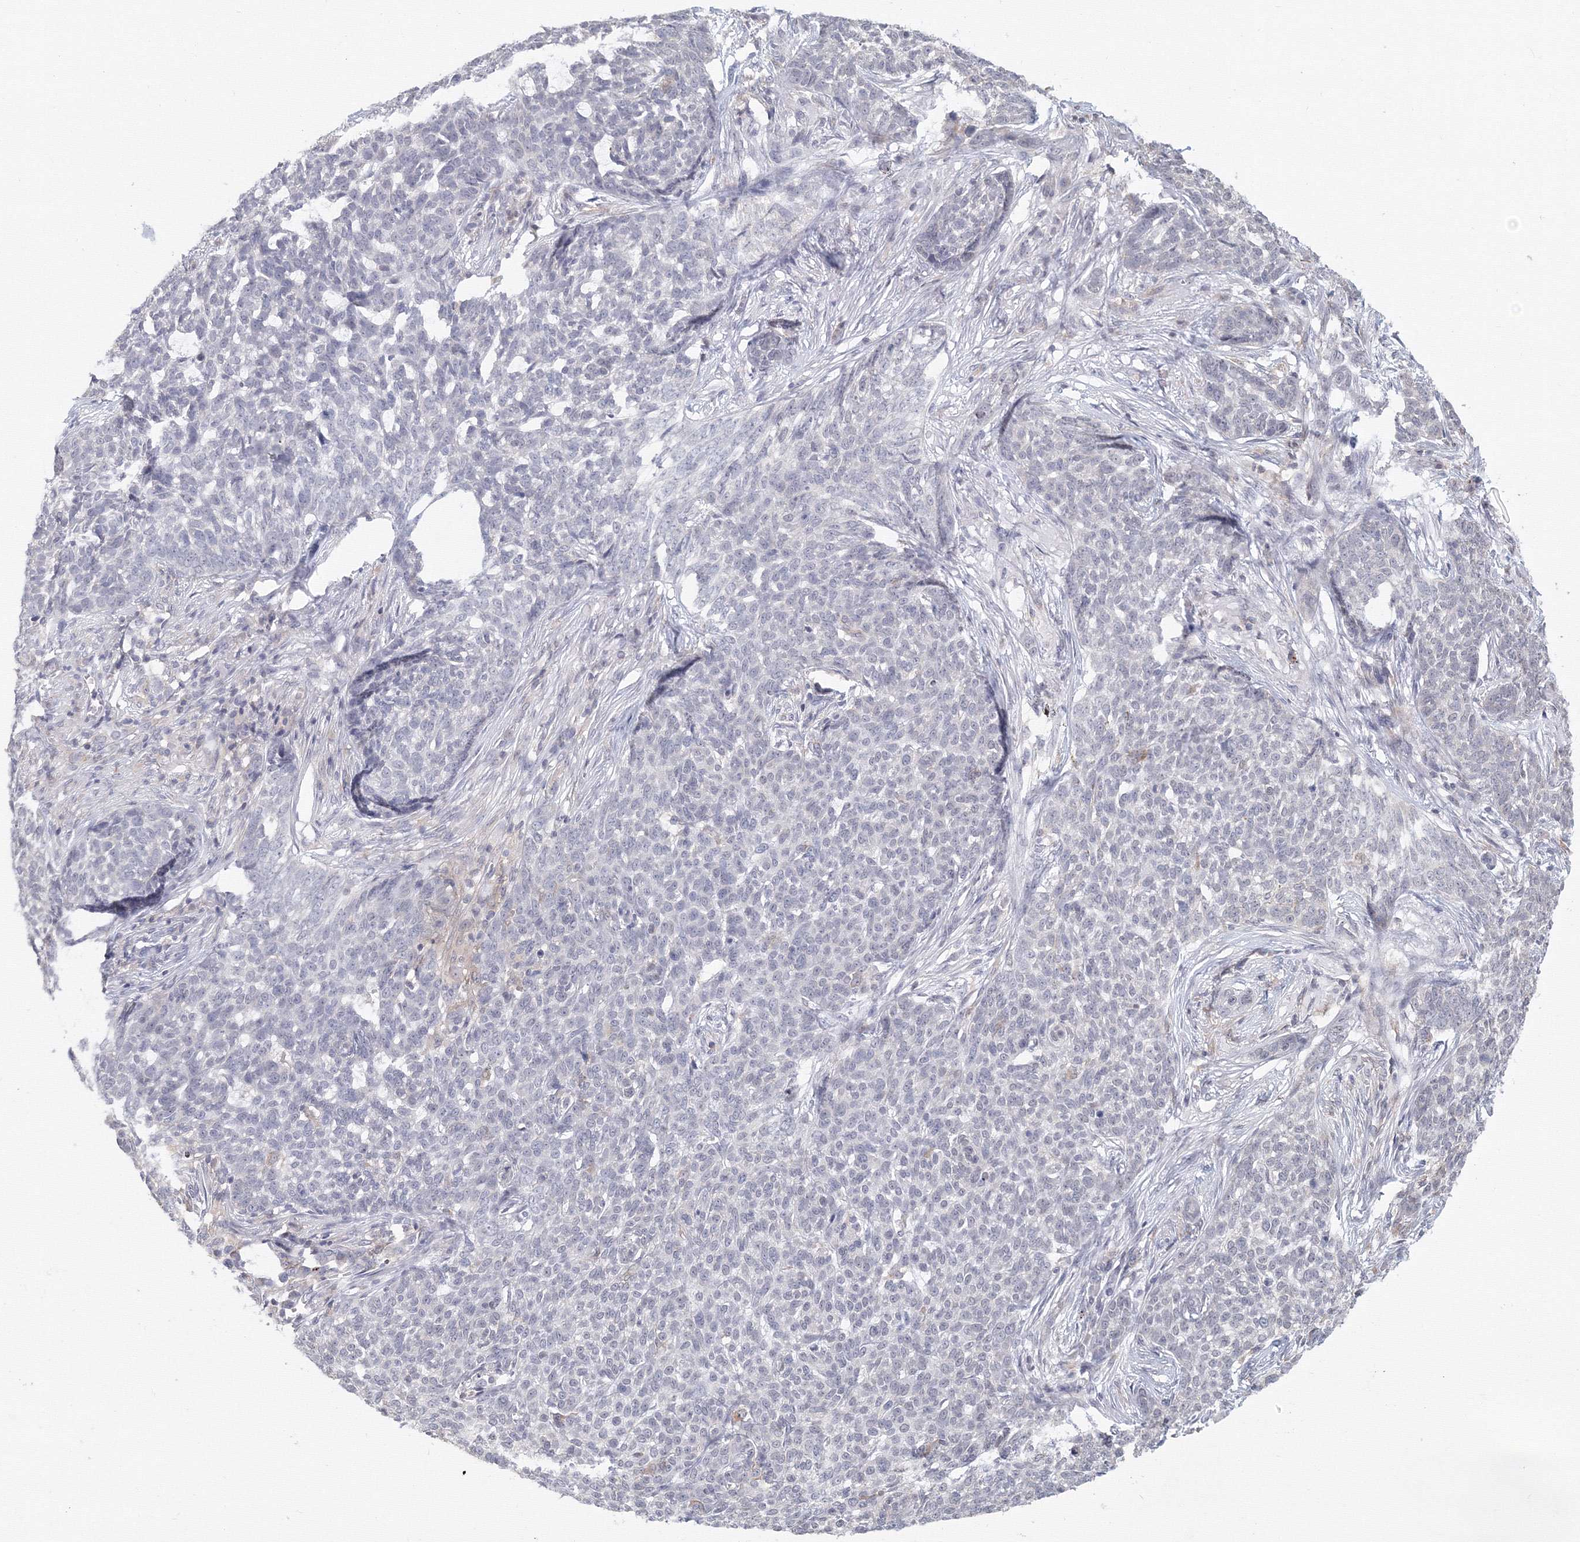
{"staining": {"intensity": "negative", "quantity": "none", "location": "none"}, "tissue": "skin cancer", "cell_type": "Tumor cells", "image_type": "cancer", "snomed": [{"axis": "morphology", "description": "Basal cell carcinoma"}, {"axis": "topography", "description": "Skin"}], "caption": "A histopathology image of skin basal cell carcinoma stained for a protein shows no brown staining in tumor cells. Nuclei are stained in blue.", "gene": "SLC7A7", "patient": {"sex": "male", "age": 85}}